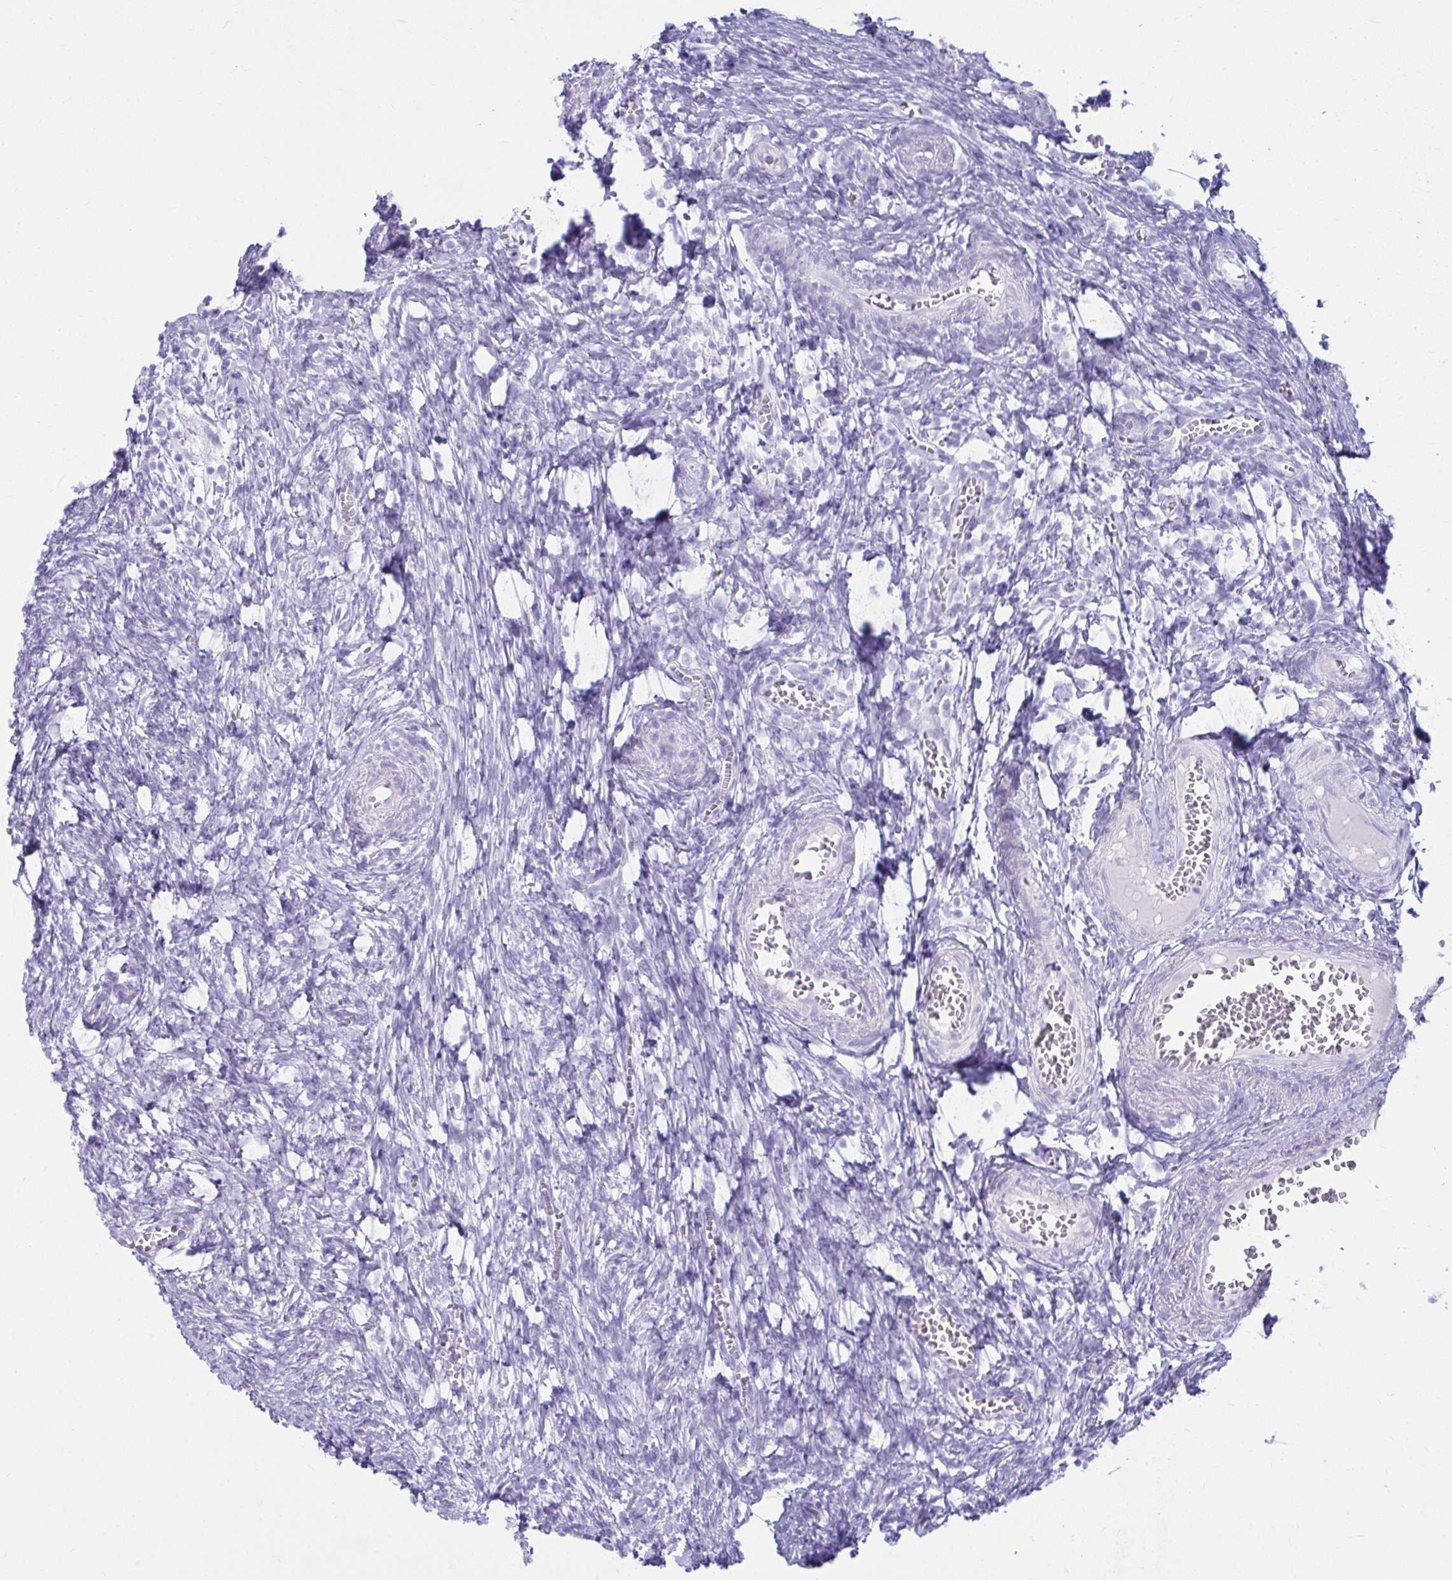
{"staining": {"intensity": "negative", "quantity": "none", "location": "none"}, "tissue": "ovary", "cell_type": "Ovarian stroma cells", "image_type": "normal", "snomed": [{"axis": "morphology", "description": "Normal tissue, NOS"}, {"axis": "topography", "description": "Ovary"}], "caption": "There is no significant staining in ovarian stroma cells of ovary.", "gene": "ATP4B", "patient": {"sex": "female", "age": 41}}